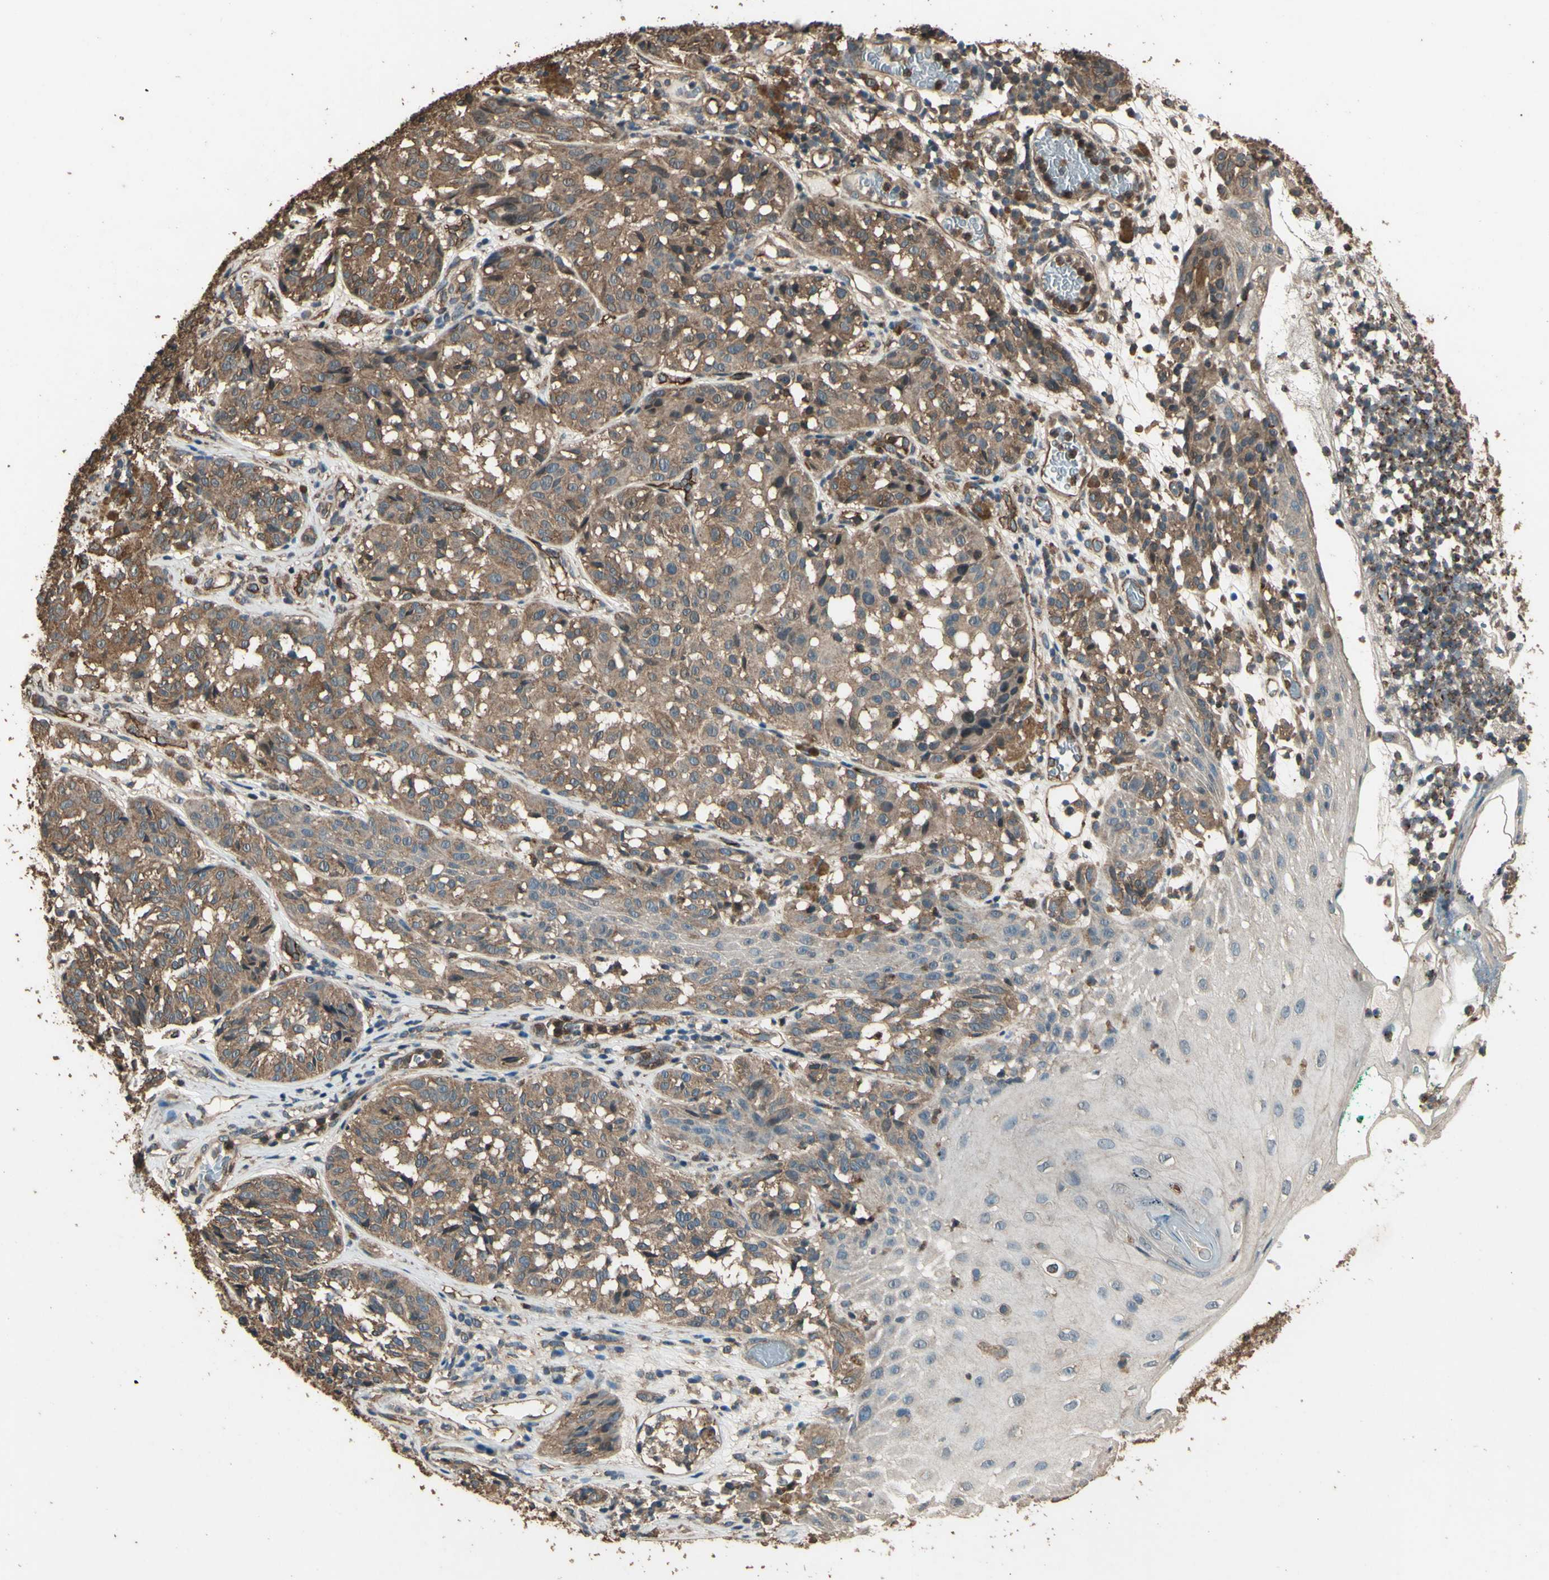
{"staining": {"intensity": "moderate", "quantity": ">75%", "location": "cytoplasmic/membranous"}, "tissue": "melanoma", "cell_type": "Tumor cells", "image_type": "cancer", "snomed": [{"axis": "morphology", "description": "Malignant melanoma, NOS"}, {"axis": "topography", "description": "Skin"}], "caption": "Protein expression analysis of malignant melanoma demonstrates moderate cytoplasmic/membranous staining in about >75% of tumor cells.", "gene": "TSPO", "patient": {"sex": "female", "age": 46}}